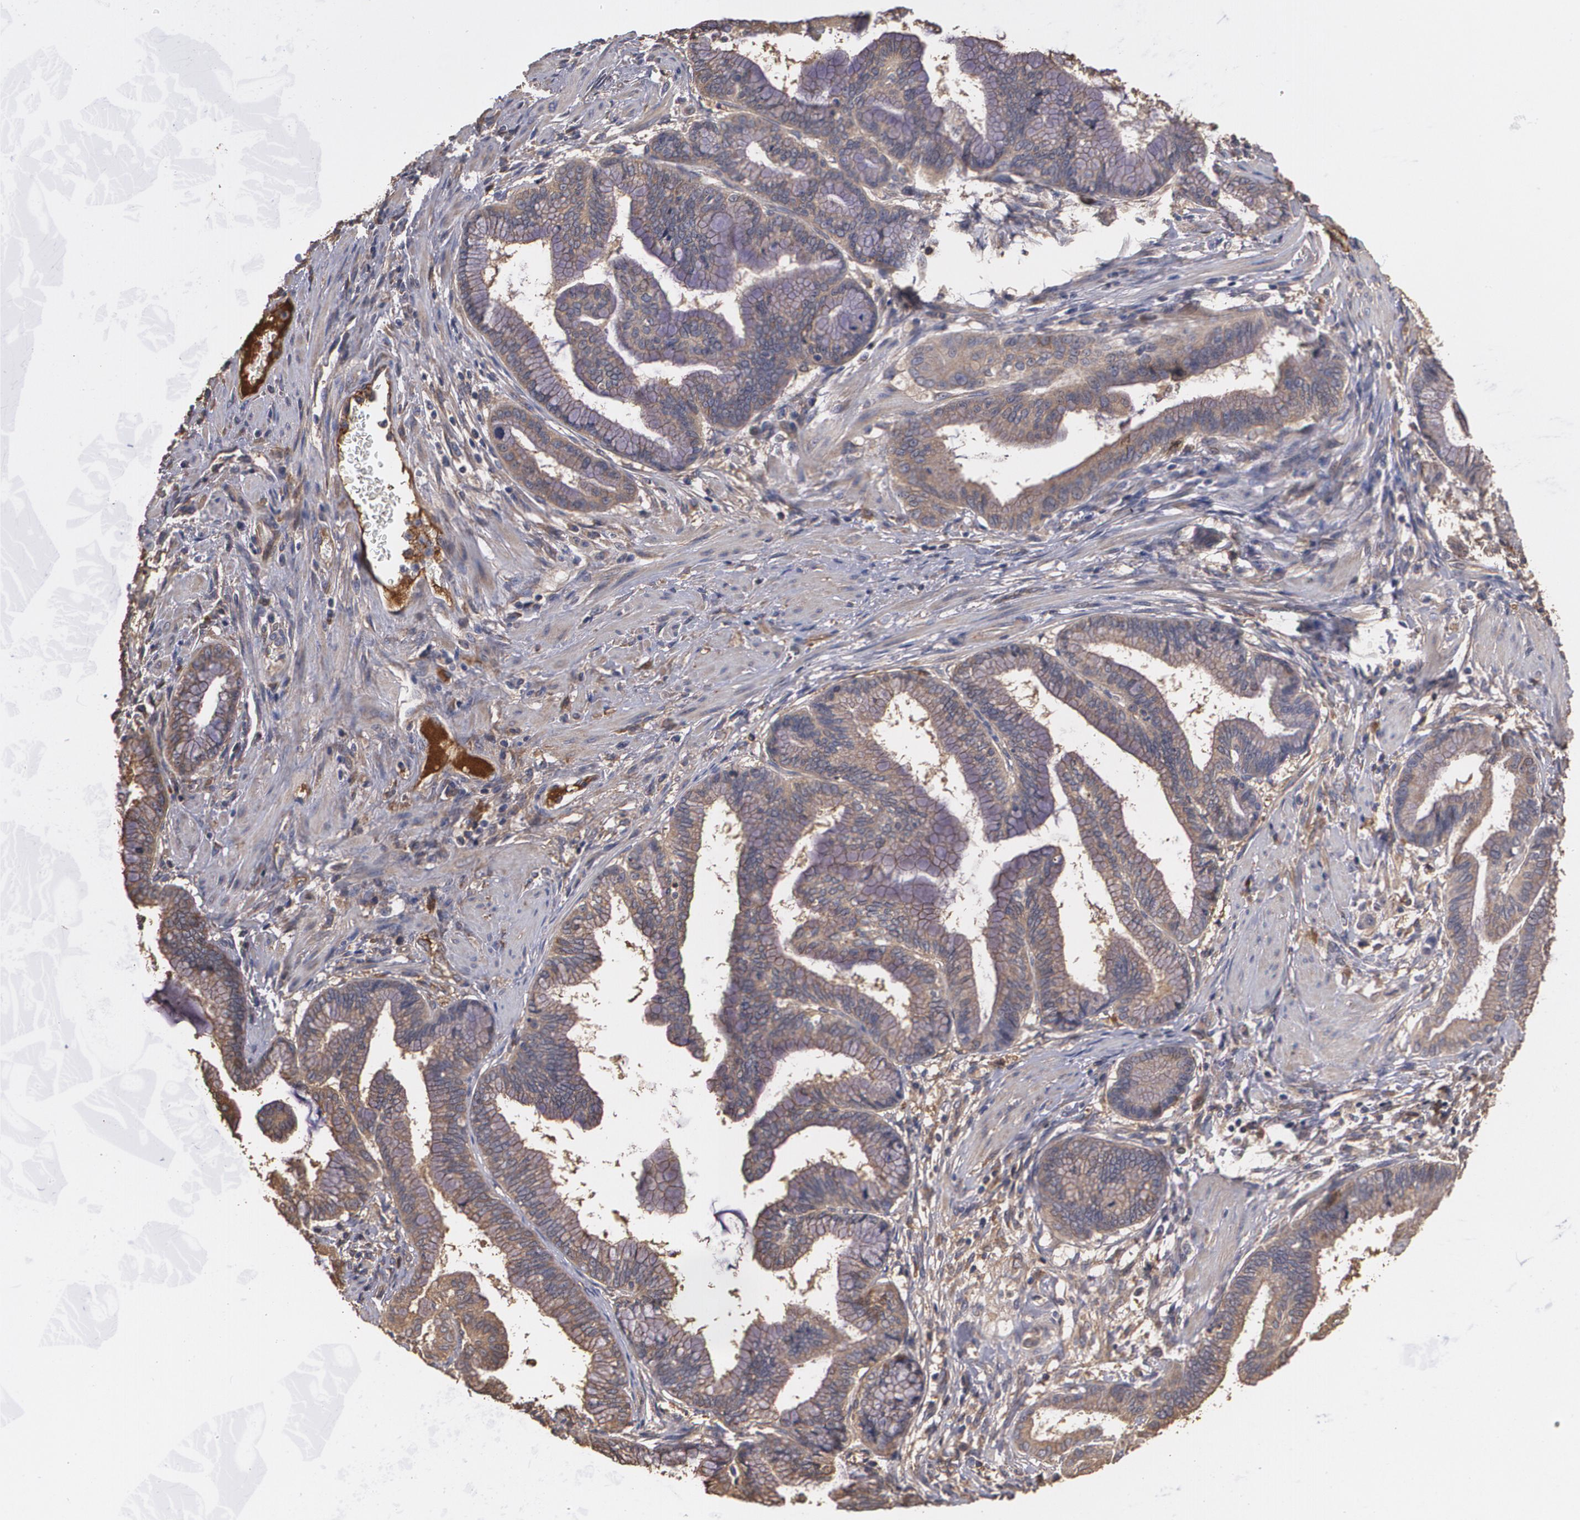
{"staining": {"intensity": "weak", "quantity": ">75%", "location": "cytoplasmic/membranous"}, "tissue": "pancreatic cancer", "cell_type": "Tumor cells", "image_type": "cancer", "snomed": [{"axis": "morphology", "description": "Adenocarcinoma, NOS"}, {"axis": "topography", "description": "Pancreas"}], "caption": "This photomicrograph shows immunohistochemistry staining of human pancreatic cancer (adenocarcinoma), with low weak cytoplasmic/membranous expression in approximately >75% of tumor cells.", "gene": "PON1", "patient": {"sex": "female", "age": 64}}